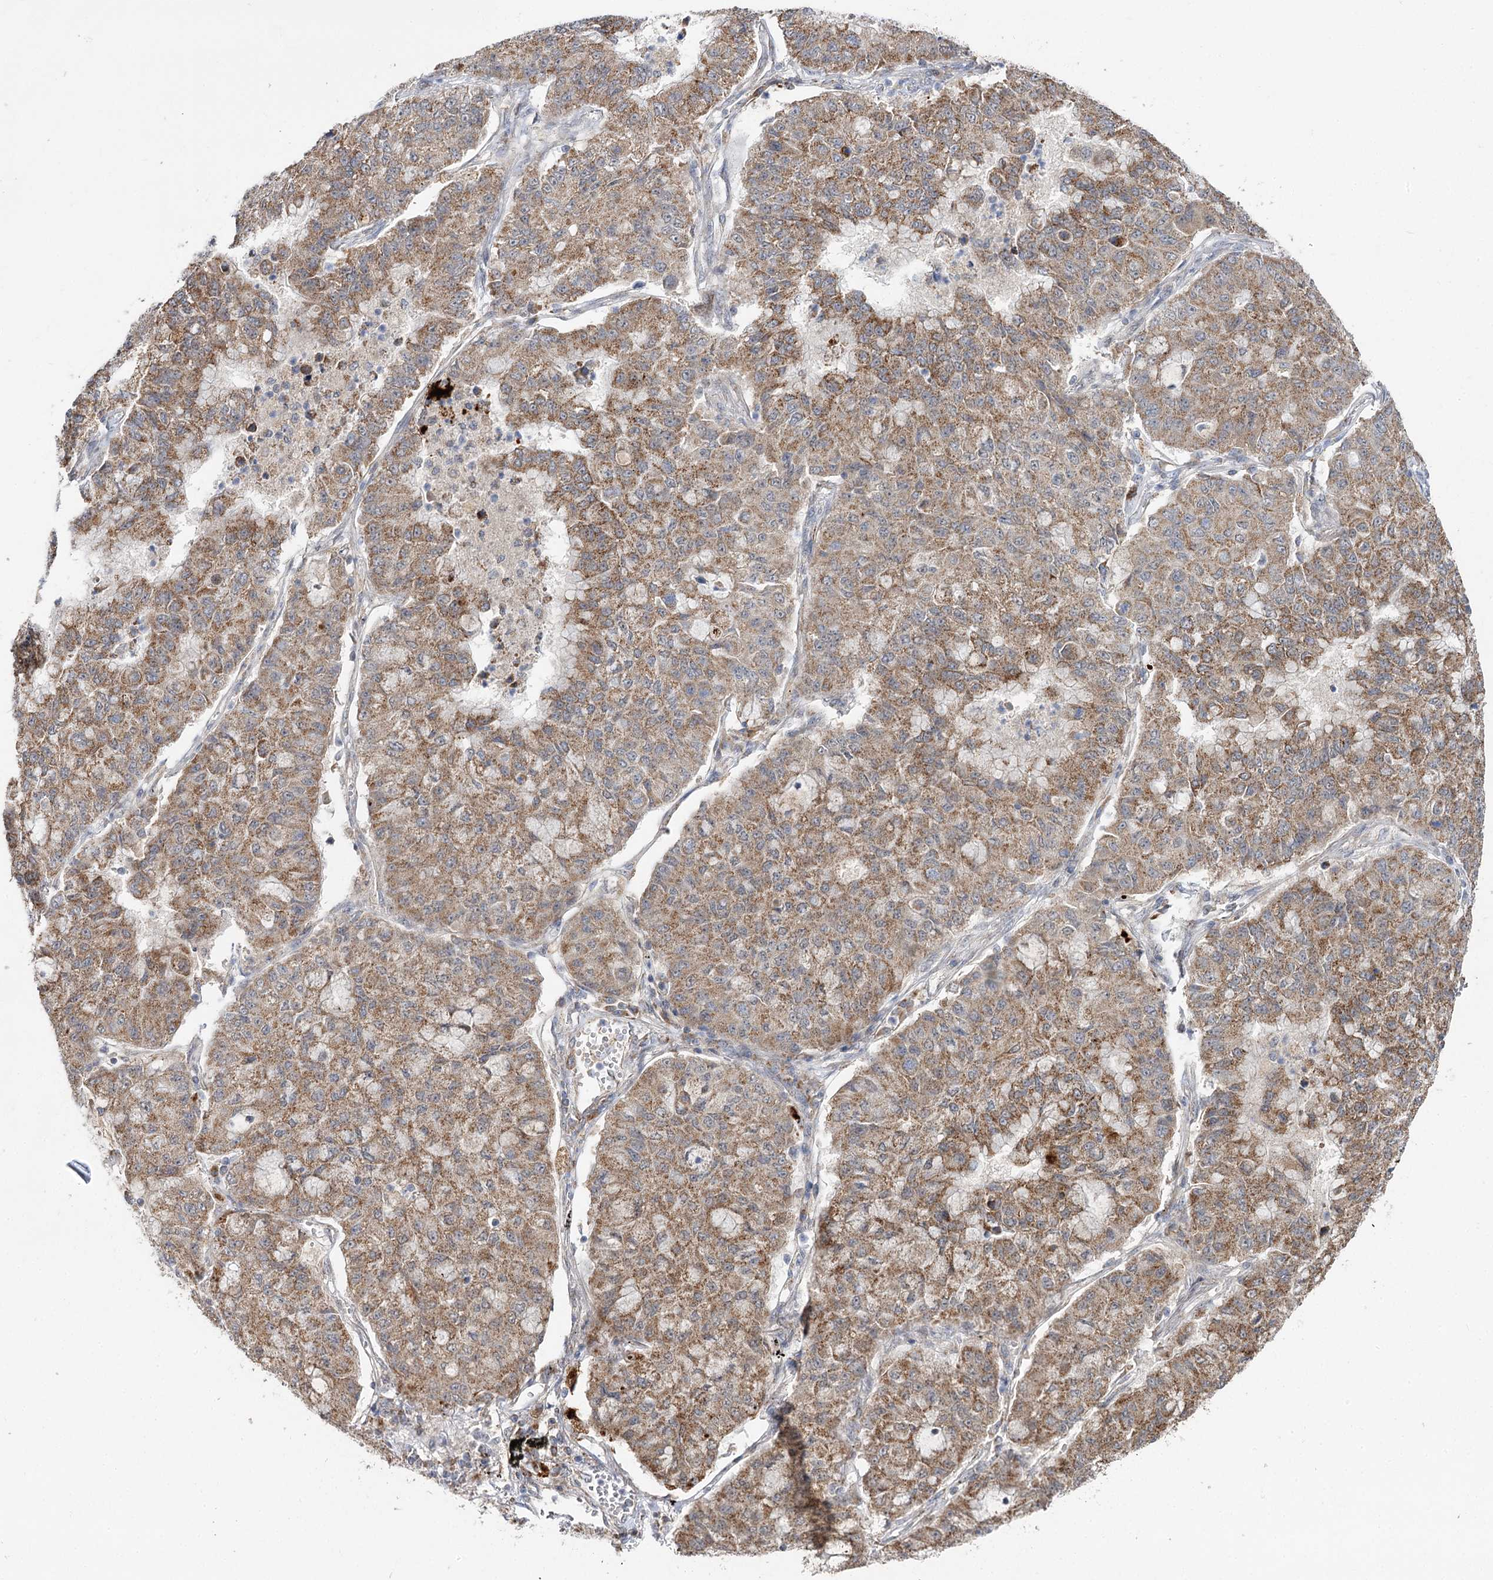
{"staining": {"intensity": "moderate", "quantity": ">75%", "location": "cytoplasmic/membranous"}, "tissue": "lung cancer", "cell_type": "Tumor cells", "image_type": "cancer", "snomed": [{"axis": "morphology", "description": "Squamous cell carcinoma, NOS"}, {"axis": "topography", "description": "Lung"}], "caption": "Moderate cytoplasmic/membranous staining is appreciated in about >75% of tumor cells in lung squamous cell carcinoma. (DAB (3,3'-diaminobenzidine) = brown stain, brightfield microscopy at high magnification).", "gene": "CBR4", "patient": {"sex": "male", "age": 74}}